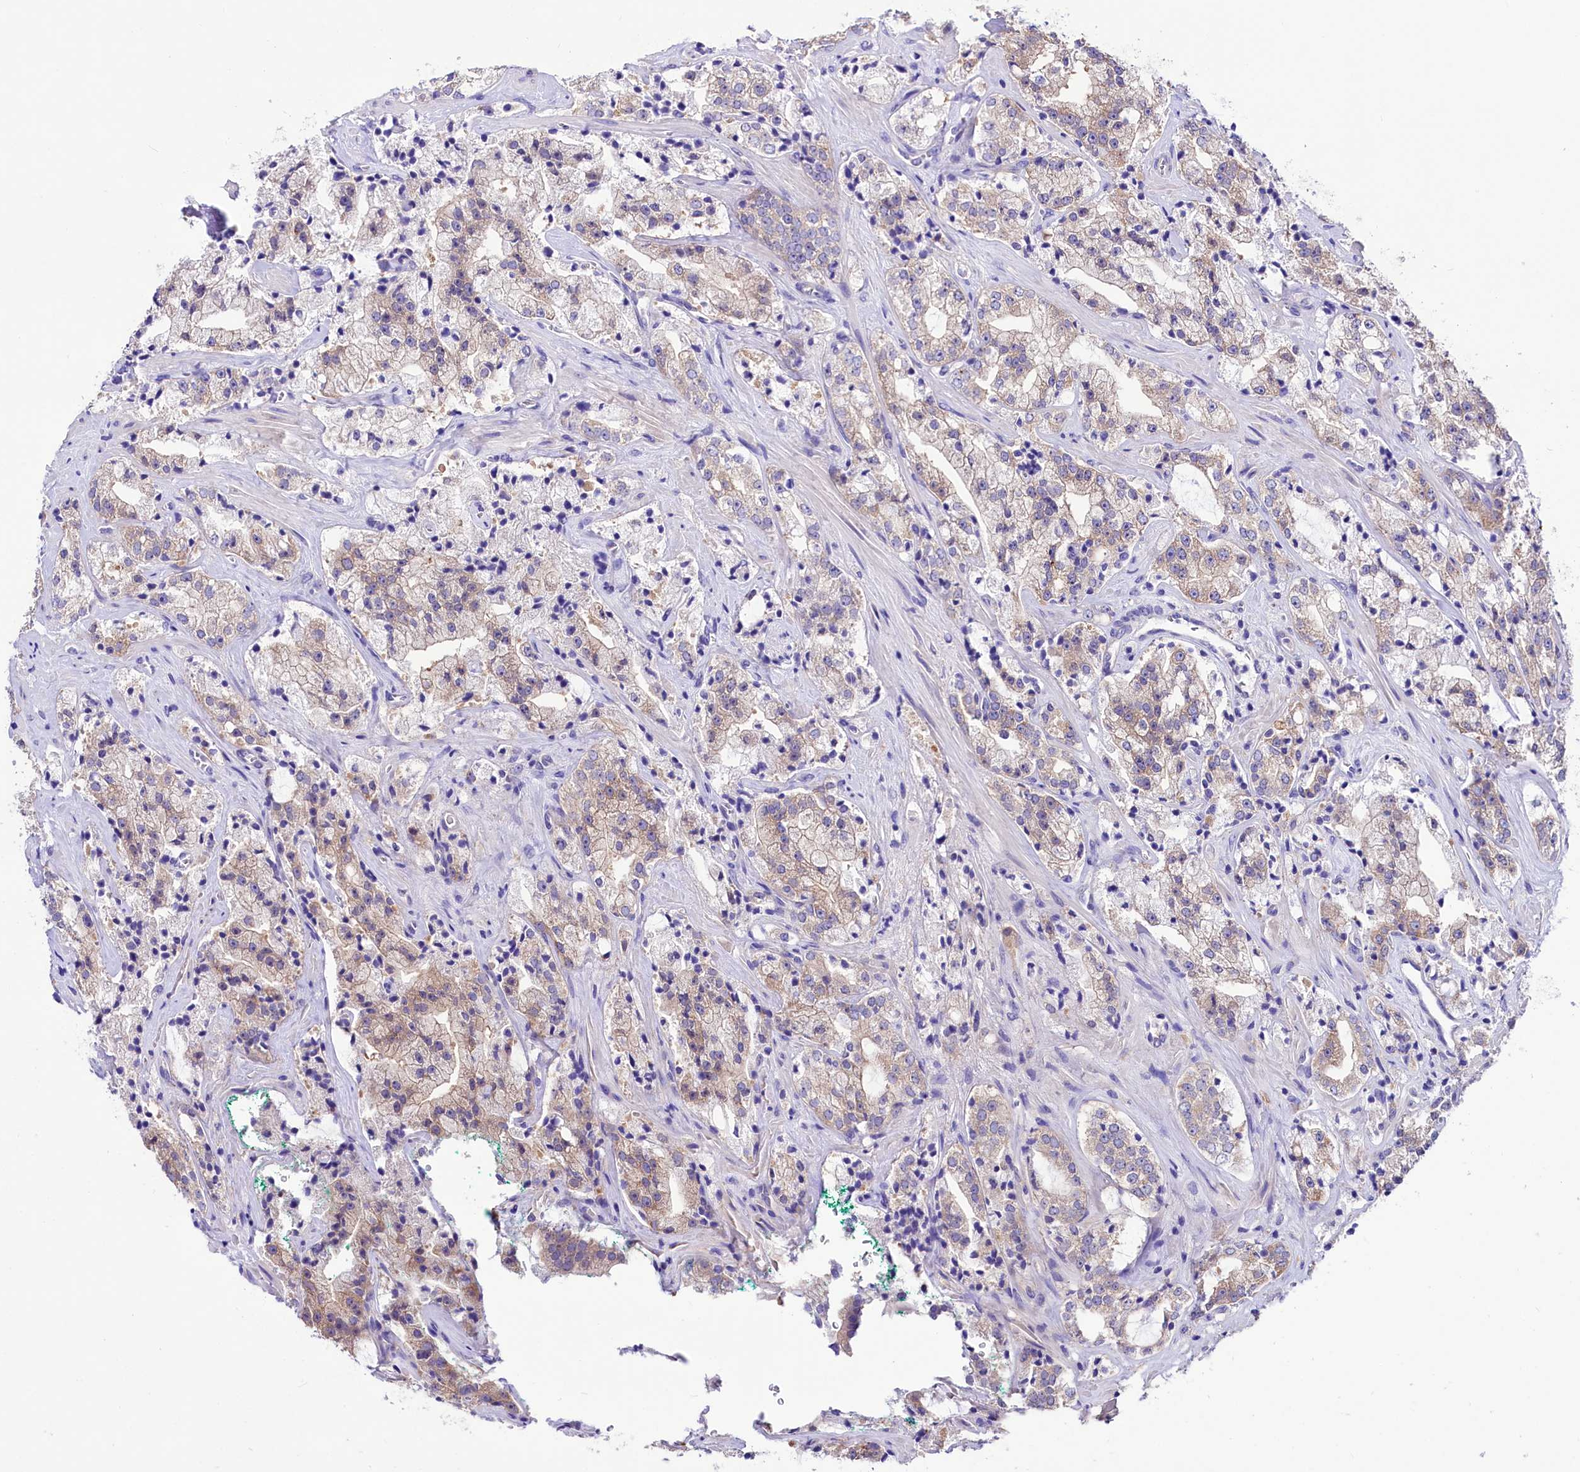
{"staining": {"intensity": "weak", "quantity": "25%-75%", "location": "cytoplasmic/membranous"}, "tissue": "prostate cancer", "cell_type": "Tumor cells", "image_type": "cancer", "snomed": [{"axis": "morphology", "description": "Adenocarcinoma, High grade"}, {"axis": "topography", "description": "Prostate"}], "caption": "The immunohistochemical stain shows weak cytoplasmic/membranous staining in tumor cells of prostate cancer tissue.", "gene": "ABHD5", "patient": {"sex": "male", "age": 64}}